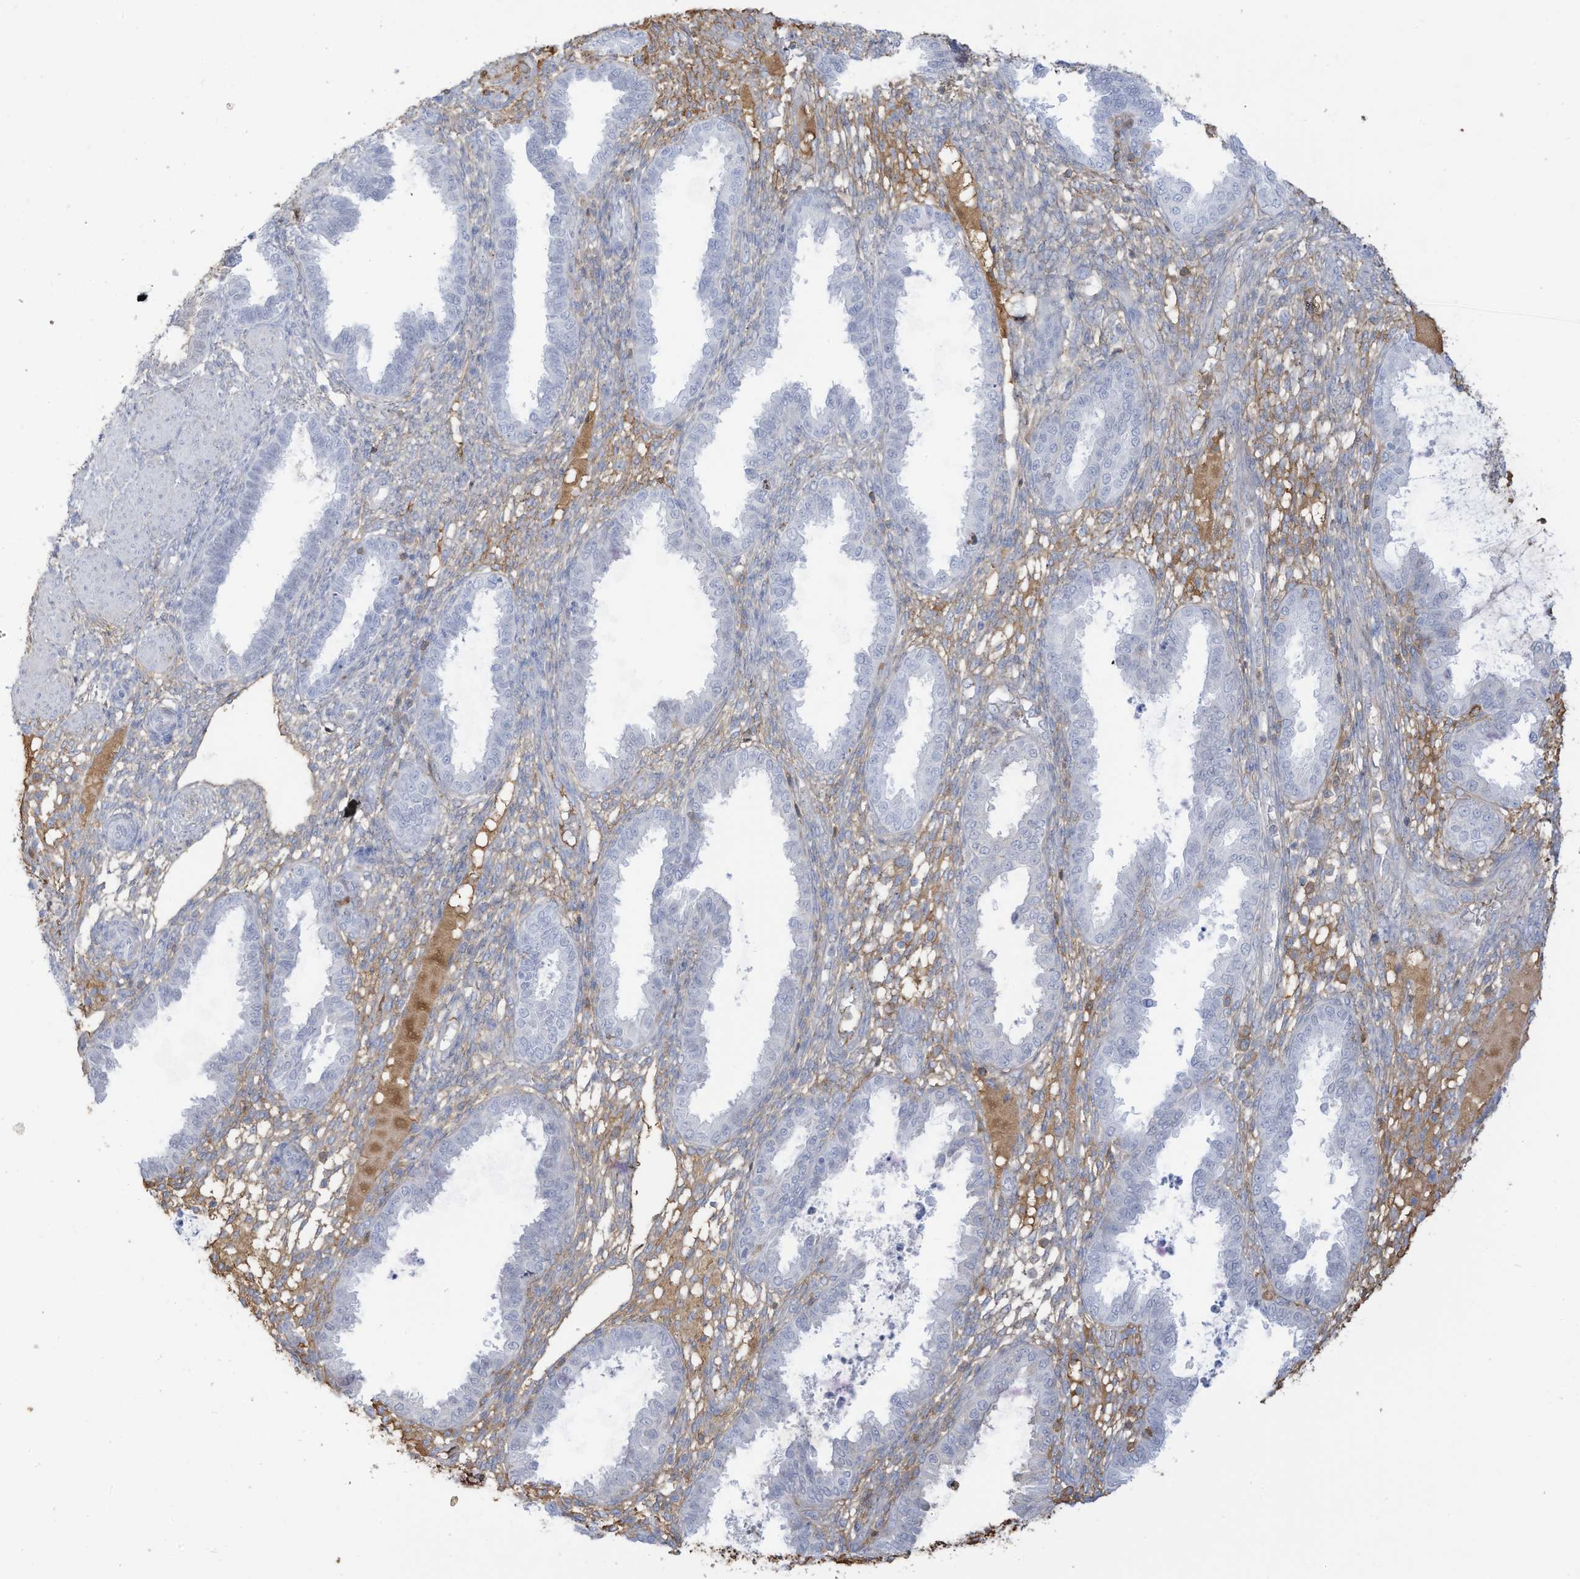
{"staining": {"intensity": "moderate", "quantity": "<25%", "location": "cytoplasmic/membranous"}, "tissue": "endometrium", "cell_type": "Cells in endometrial stroma", "image_type": "normal", "snomed": [{"axis": "morphology", "description": "Normal tissue, NOS"}, {"axis": "topography", "description": "Endometrium"}], "caption": "Protein expression analysis of normal endometrium exhibits moderate cytoplasmic/membranous expression in approximately <25% of cells in endometrial stroma.", "gene": "HSD17B13", "patient": {"sex": "female", "age": 33}}